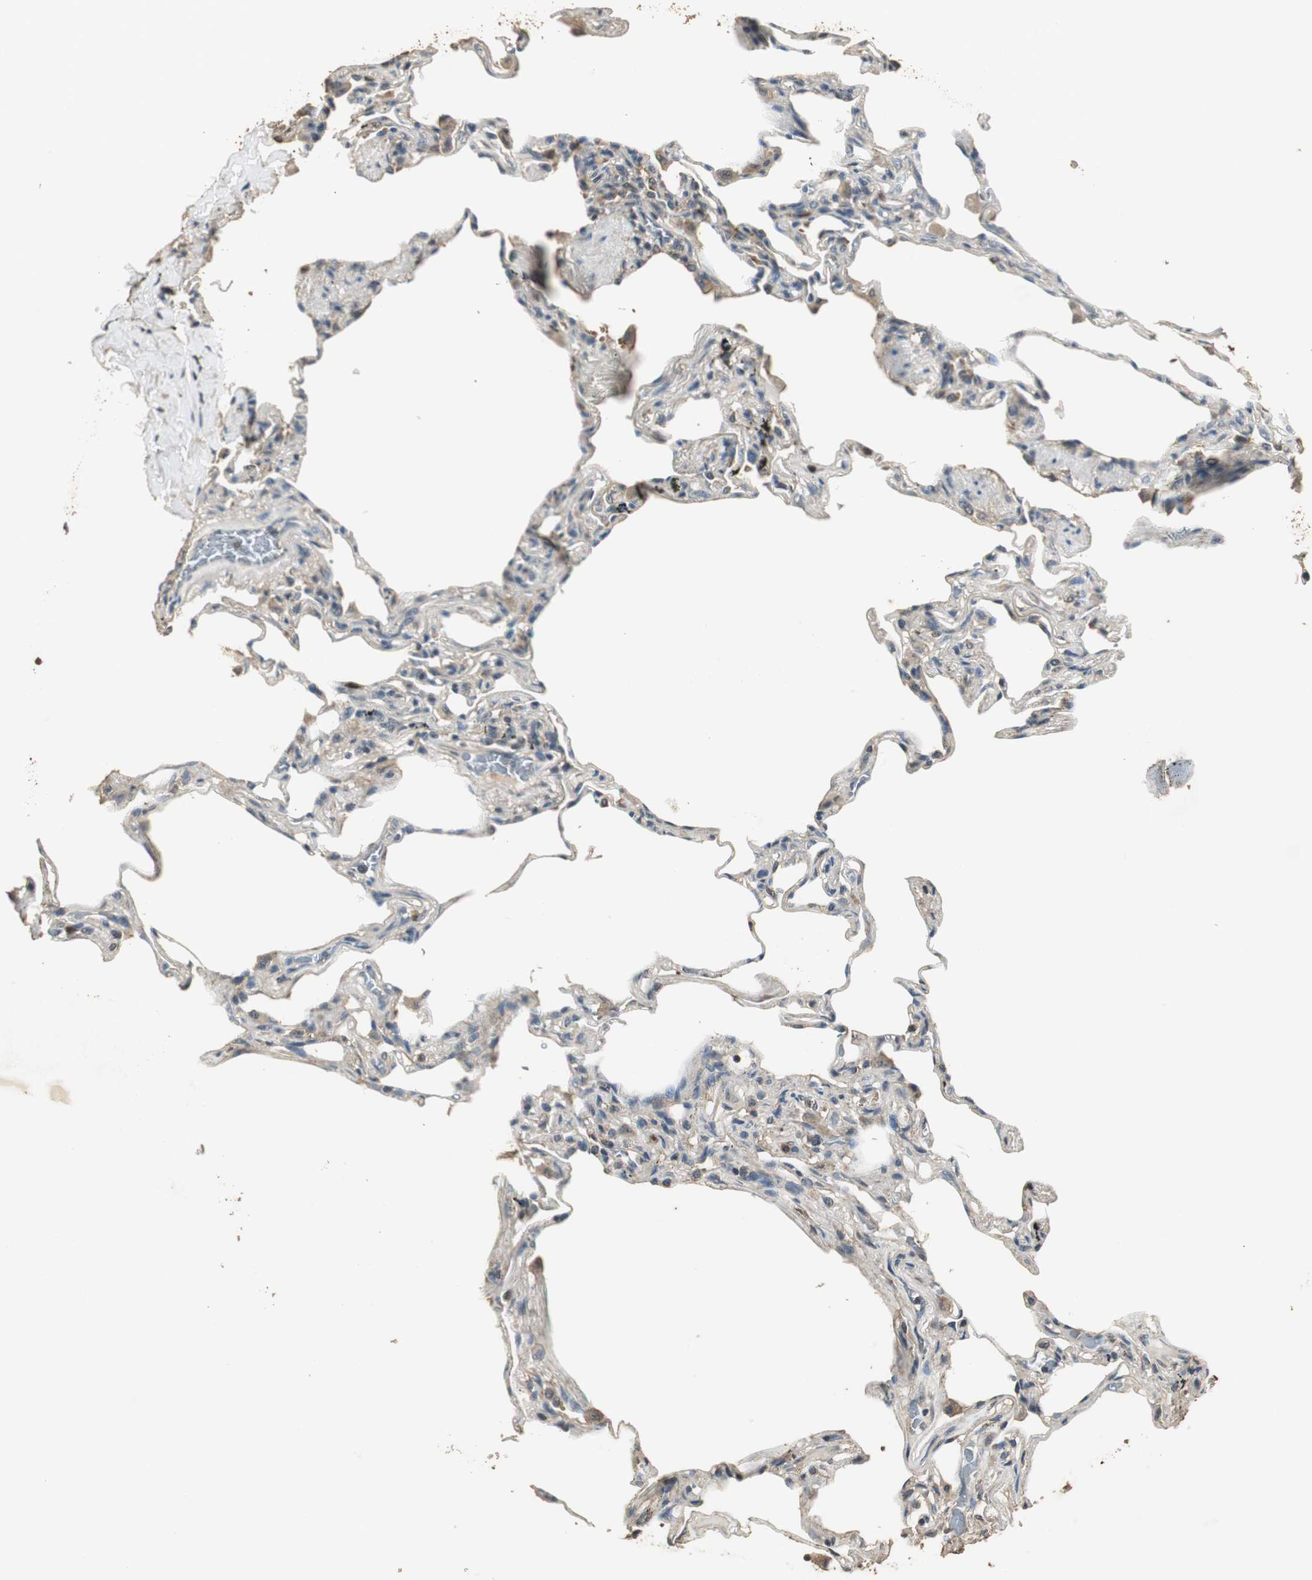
{"staining": {"intensity": "moderate", "quantity": "25%-75%", "location": "cytoplasmic/membranous,nuclear"}, "tissue": "lung", "cell_type": "Alveolar cells", "image_type": "normal", "snomed": [{"axis": "morphology", "description": "Normal tissue, NOS"}, {"axis": "morphology", "description": "Inflammation, NOS"}, {"axis": "topography", "description": "Lung"}], "caption": "The micrograph displays a brown stain indicating the presence of a protein in the cytoplasmic/membranous,nuclear of alveolar cells in lung. (Brightfield microscopy of DAB IHC at high magnification).", "gene": "TMPRSS4", "patient": {"sex": "male", "age": 69}}